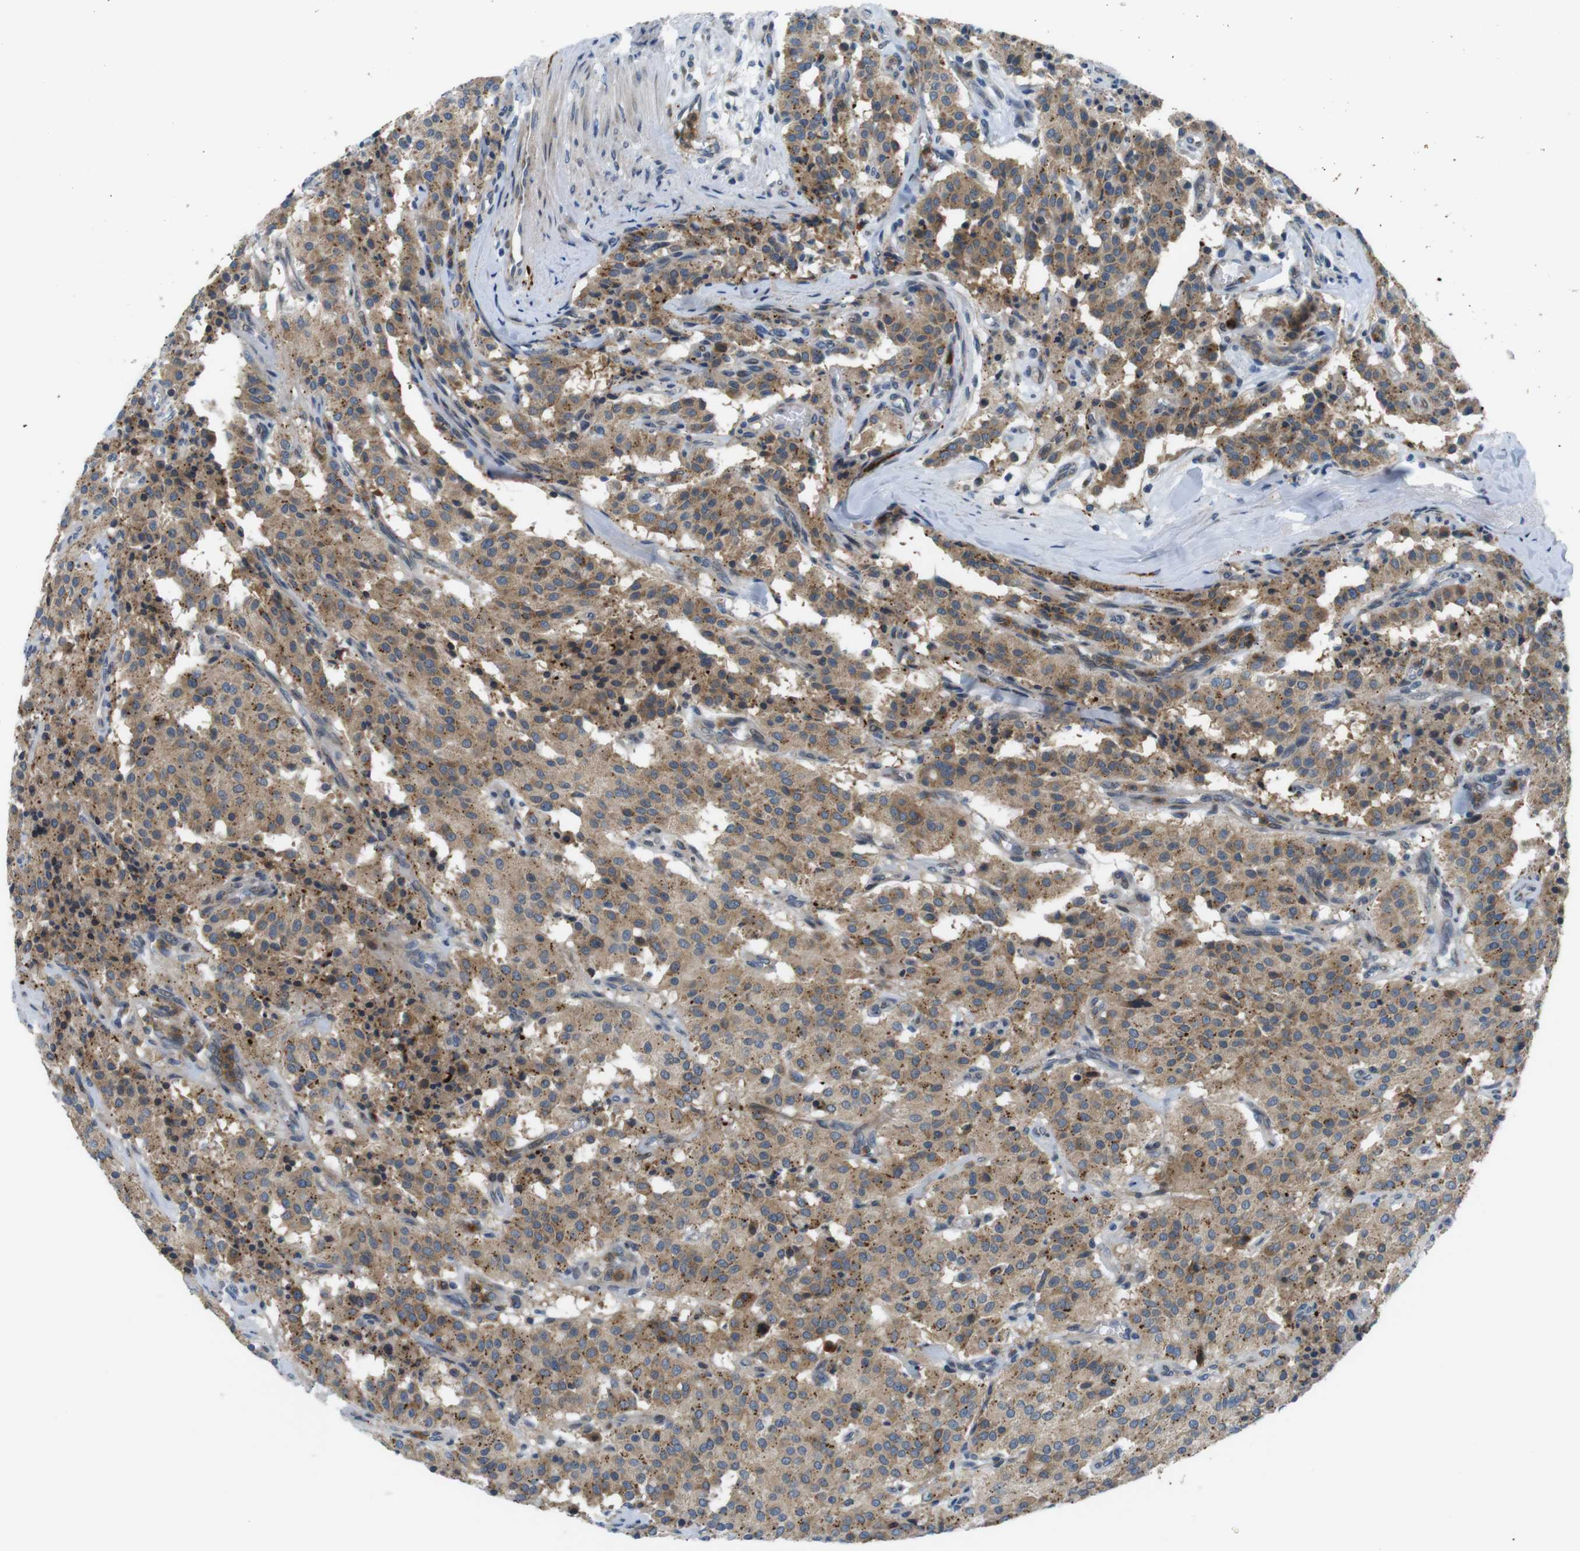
{"staining": {"intensity": "moderate", "quantity": ">75%", "location": "cytoplasmic/membranous"}, "tissue": "carcinoid", "cell_type": "Tumor cells", "image_type": "cancer", "snomed": [{"axis": "morphology", "description": "Carcinoid, malignant, NOS"}, {"axis": "topography", "description": "Lung"}], "caption": "Immunohistochemical staining of carcinoid displays moderate cytoplasmic/membranous protein staining in about >75% of tumor cells.", "gene": "ZDHHC3", "patient": {"sex": "male", "age": 30}}